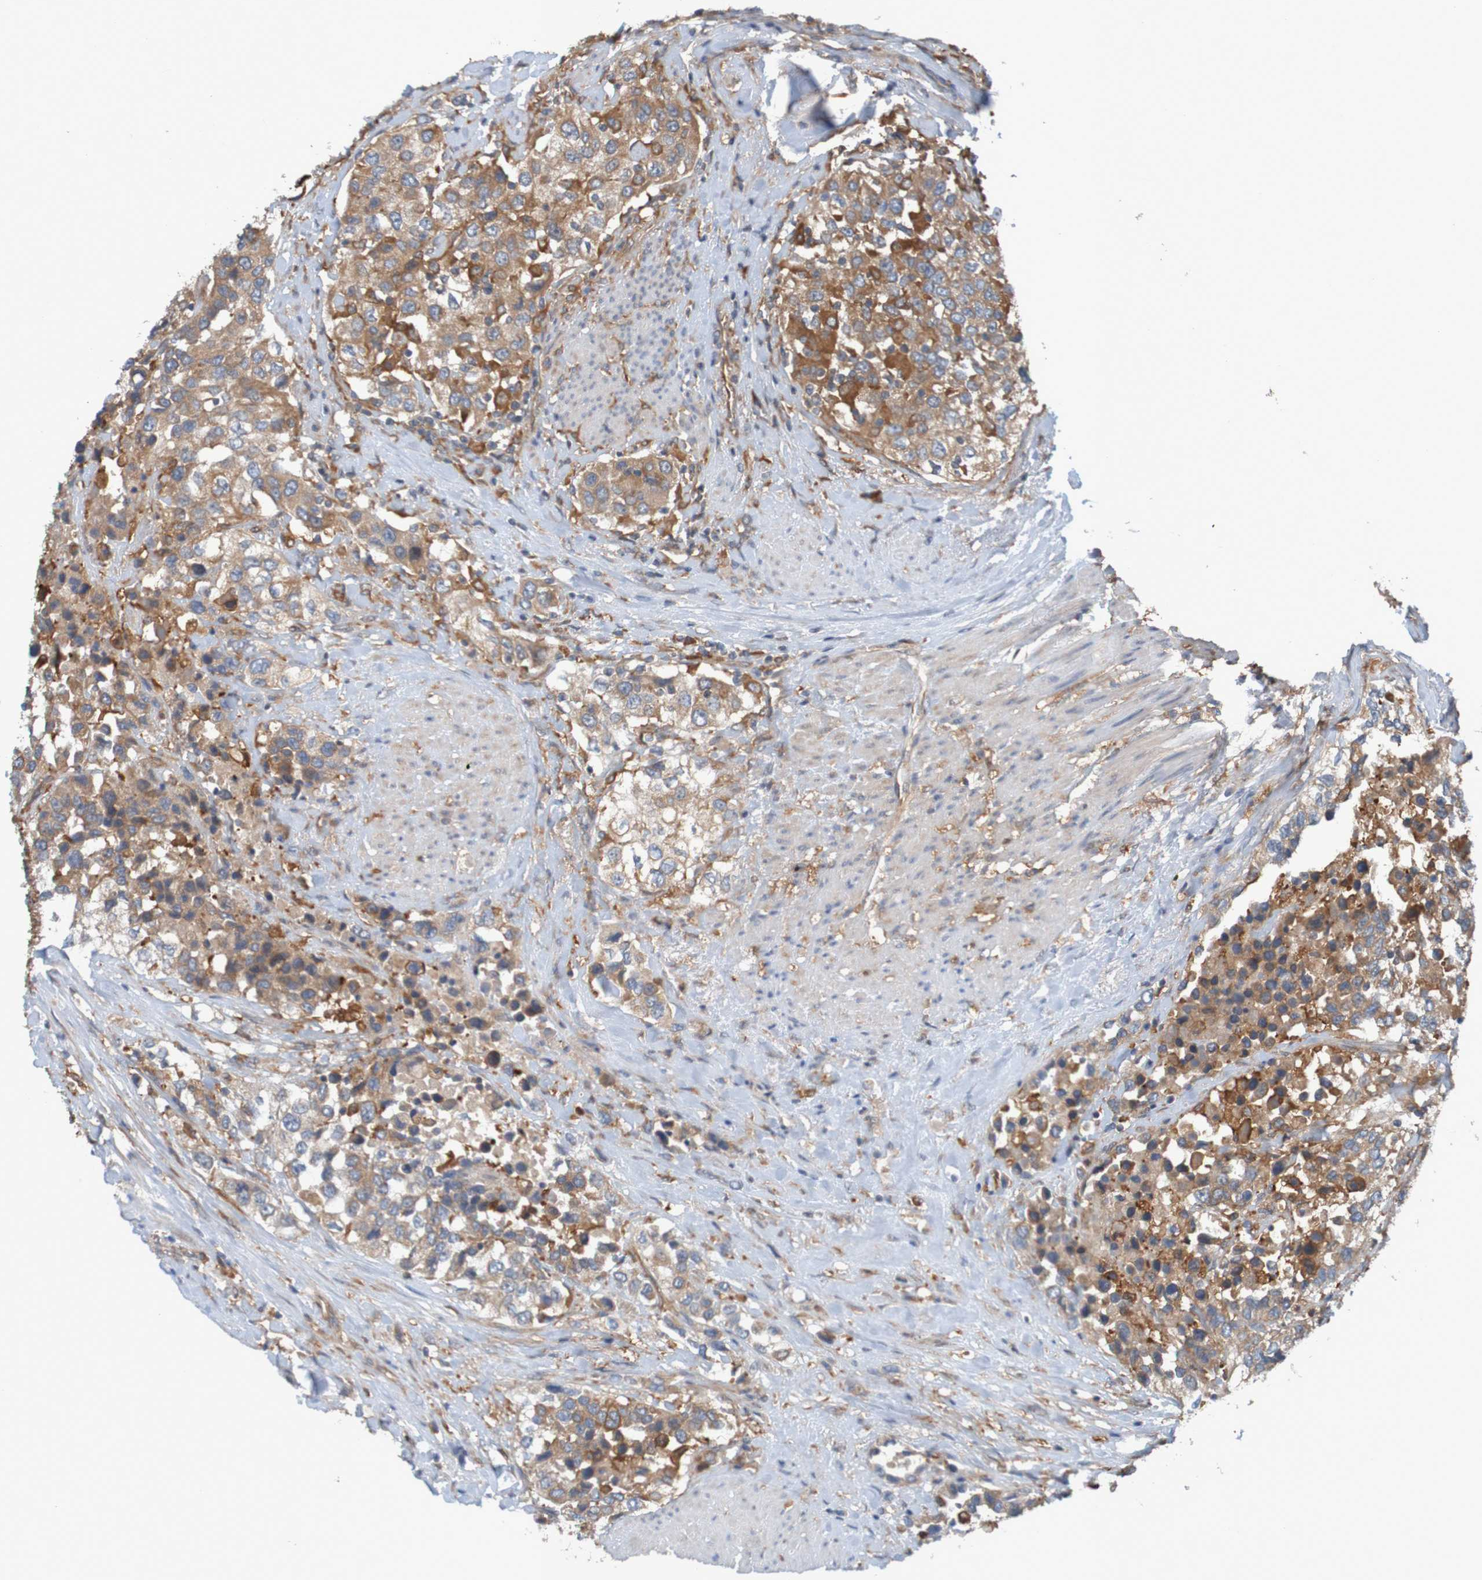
{"staining": {"intensity": "moderate", "quantity": ">75%", "location": "cytoplasmic/membranous"}, "tissue": "urothelial cancer", "cell_type": "Tumor cells", "image_type": "cancer", "snomed": [{"axis": "morphology", "description": "Urothelial carcinoma, High grade"}, {"axis": "topography", "description": "Urinary bladder"}], "caption": "A micrograph showing moderate cytoplasmic/membranous positivity in about >75% of tumor cells in high-grade urothelial carcinoma, as visualized by brown immunohistochemical staining.", "gene": "DNAJC4", "patient": {"sex": "female", "age": 80}}